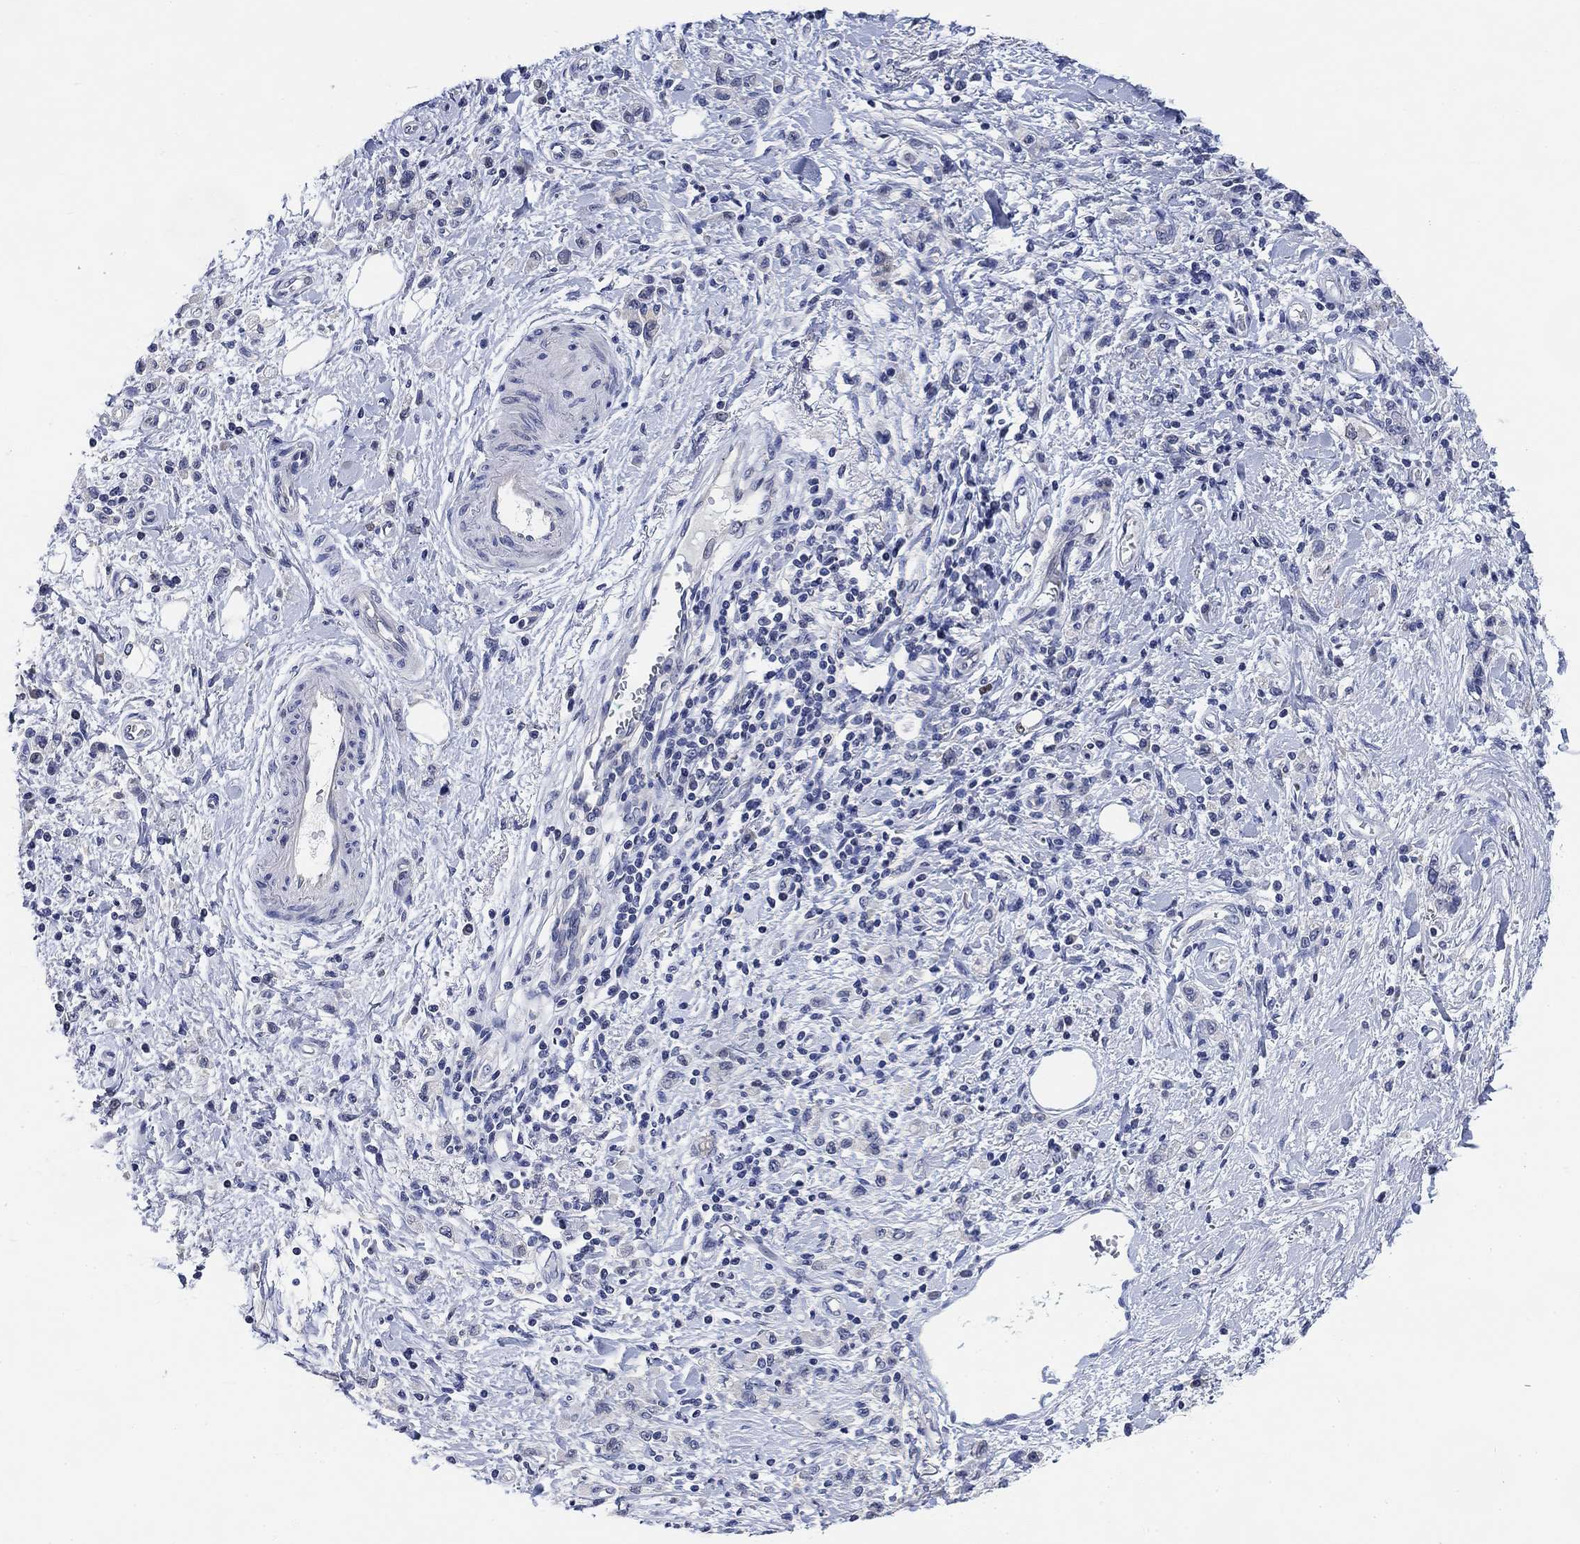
{"staining": {"intensity": "negative", "quantity": "none", "location": "none"}, "tissue": "stomach cancer", "cell_type": "Tumor cells", "image_type": "cancer", "snomed": [{"axis": "morphology", "description": "Adenocarcinoma, NOS"}, {"axis": "topography", "description": "Stomach"}], "caption": "Image shows no significant protein positivity in tumor cells of stomach cancer (adenocarcinoma).", "gene": "DAZL", "patient": {"sex": "male", "age": 77}}